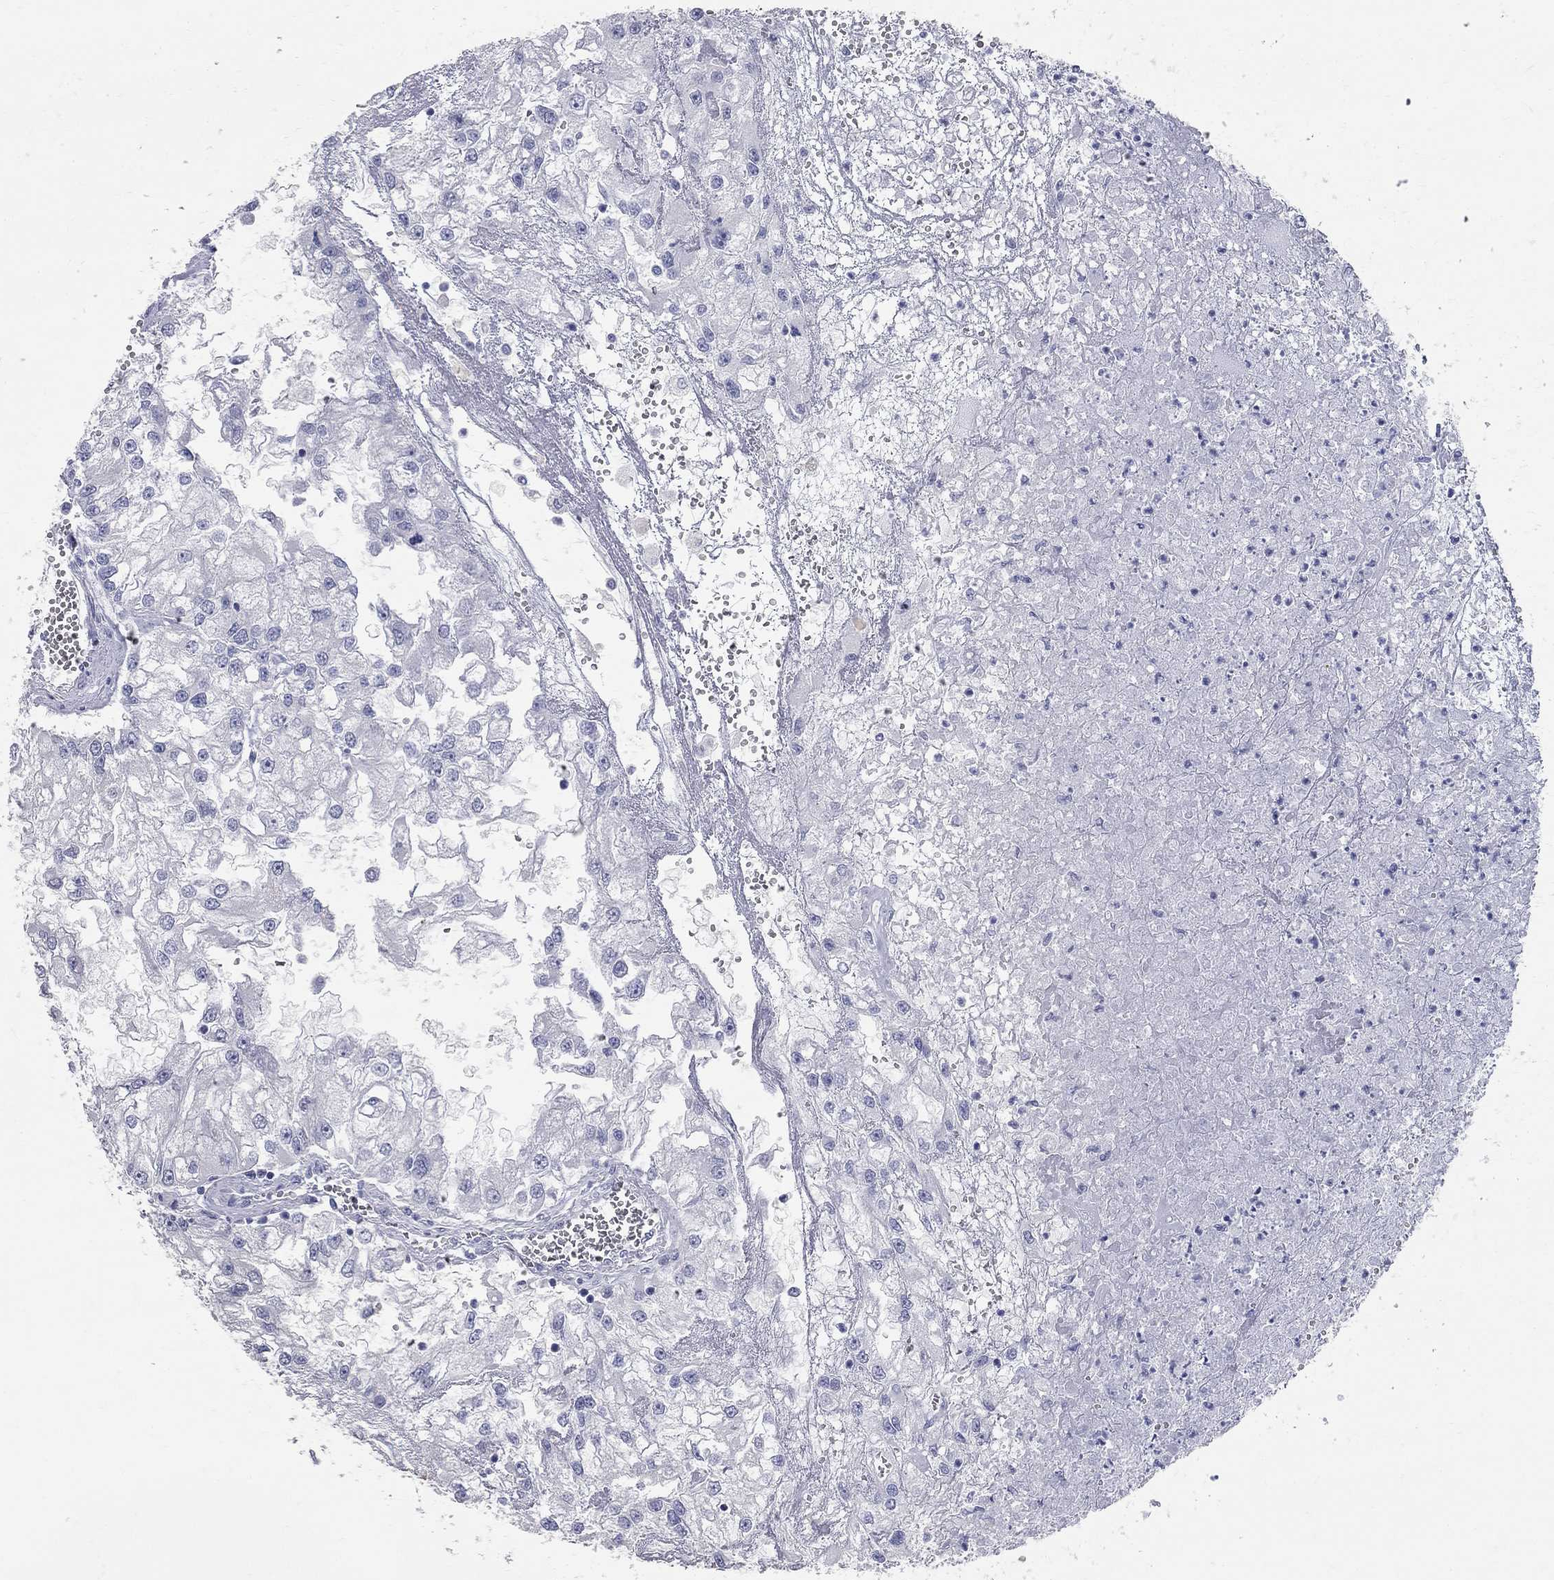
{"staining": {"intensity": "negative", "quantity": "none", "location": "none"}, "tissue": "renal cancer", "cell_type": "Tumor cells", "image_type": "cancer", "snomed": [{"axis": "morphology", "description": "Adenocarcinoma, NOS"}, {"axis": "topography", "description": "Kidney"}], "caption": "Immunohistochemistry (IHC) histopathology image of neoplastic tissue: renal cancer (adenocarcinoma) stained with DAB (3,3'-diaminobenzidine) shows no significant protein expression in tumor cells. (DAB (3,3'-diaminobenzidine) immunohistochemistry (IHC), high magnification).", "gene": "BPIFB1", "patient": {"sex": "male", "age": 59}}